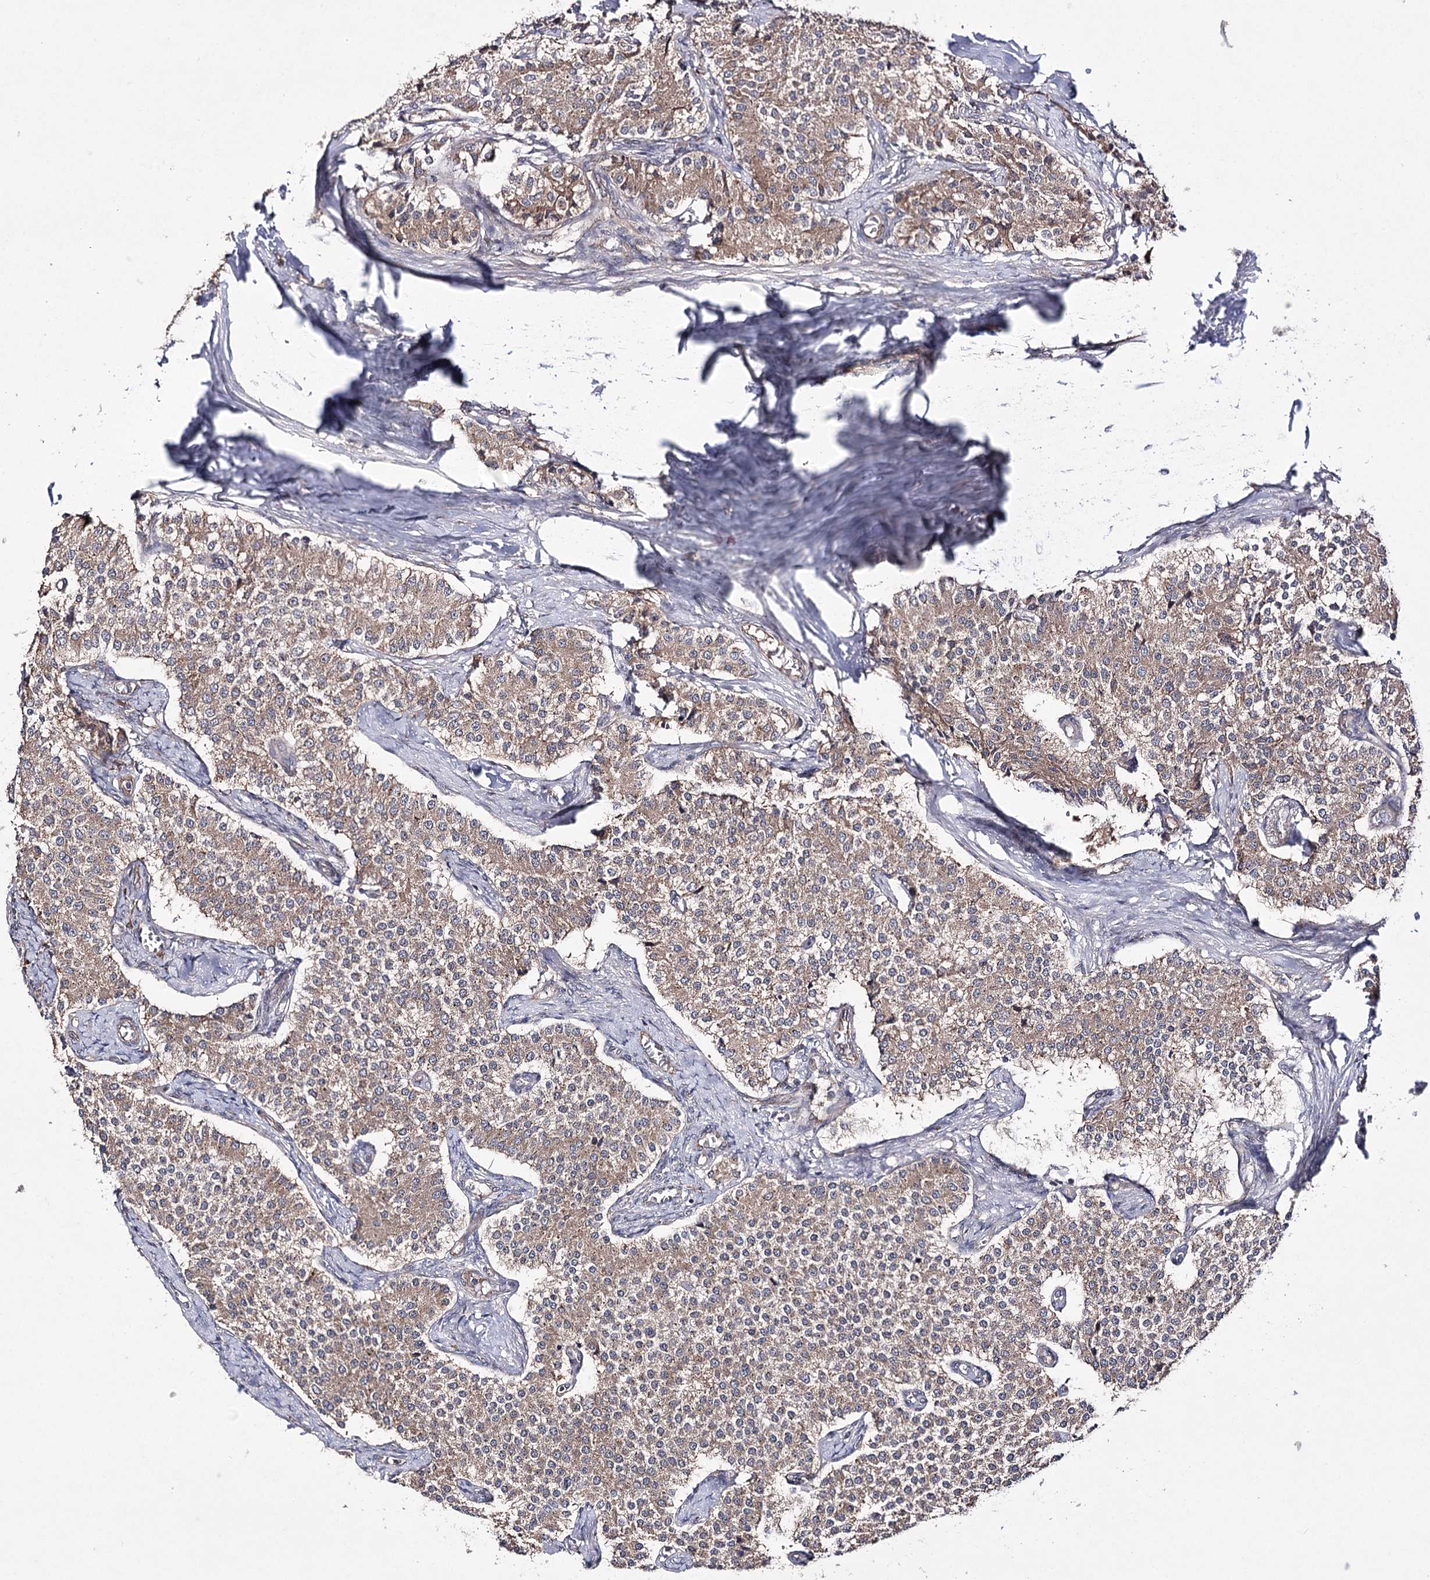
{"staining": {"intensity": "moderate", "quantity": ">75%", "location": "cytoplasmic/membranous"}, "tissue": "carcinoid", "cell_type": "Tumor cells", "image_type": "cancer", "snomed": [{"axis": "morphology", "description": "Carcinoid, malignant, NOS"}, {"axis": "topography", "description": "Colon"}], "caption": "A micrograph of human malignant carcinoid stained for a protein exhibits moderate cytoplasmic/membranous brown staining in tumor cells.", "gene": "BCR", "patient": {"sex": "female", "age": 52}}